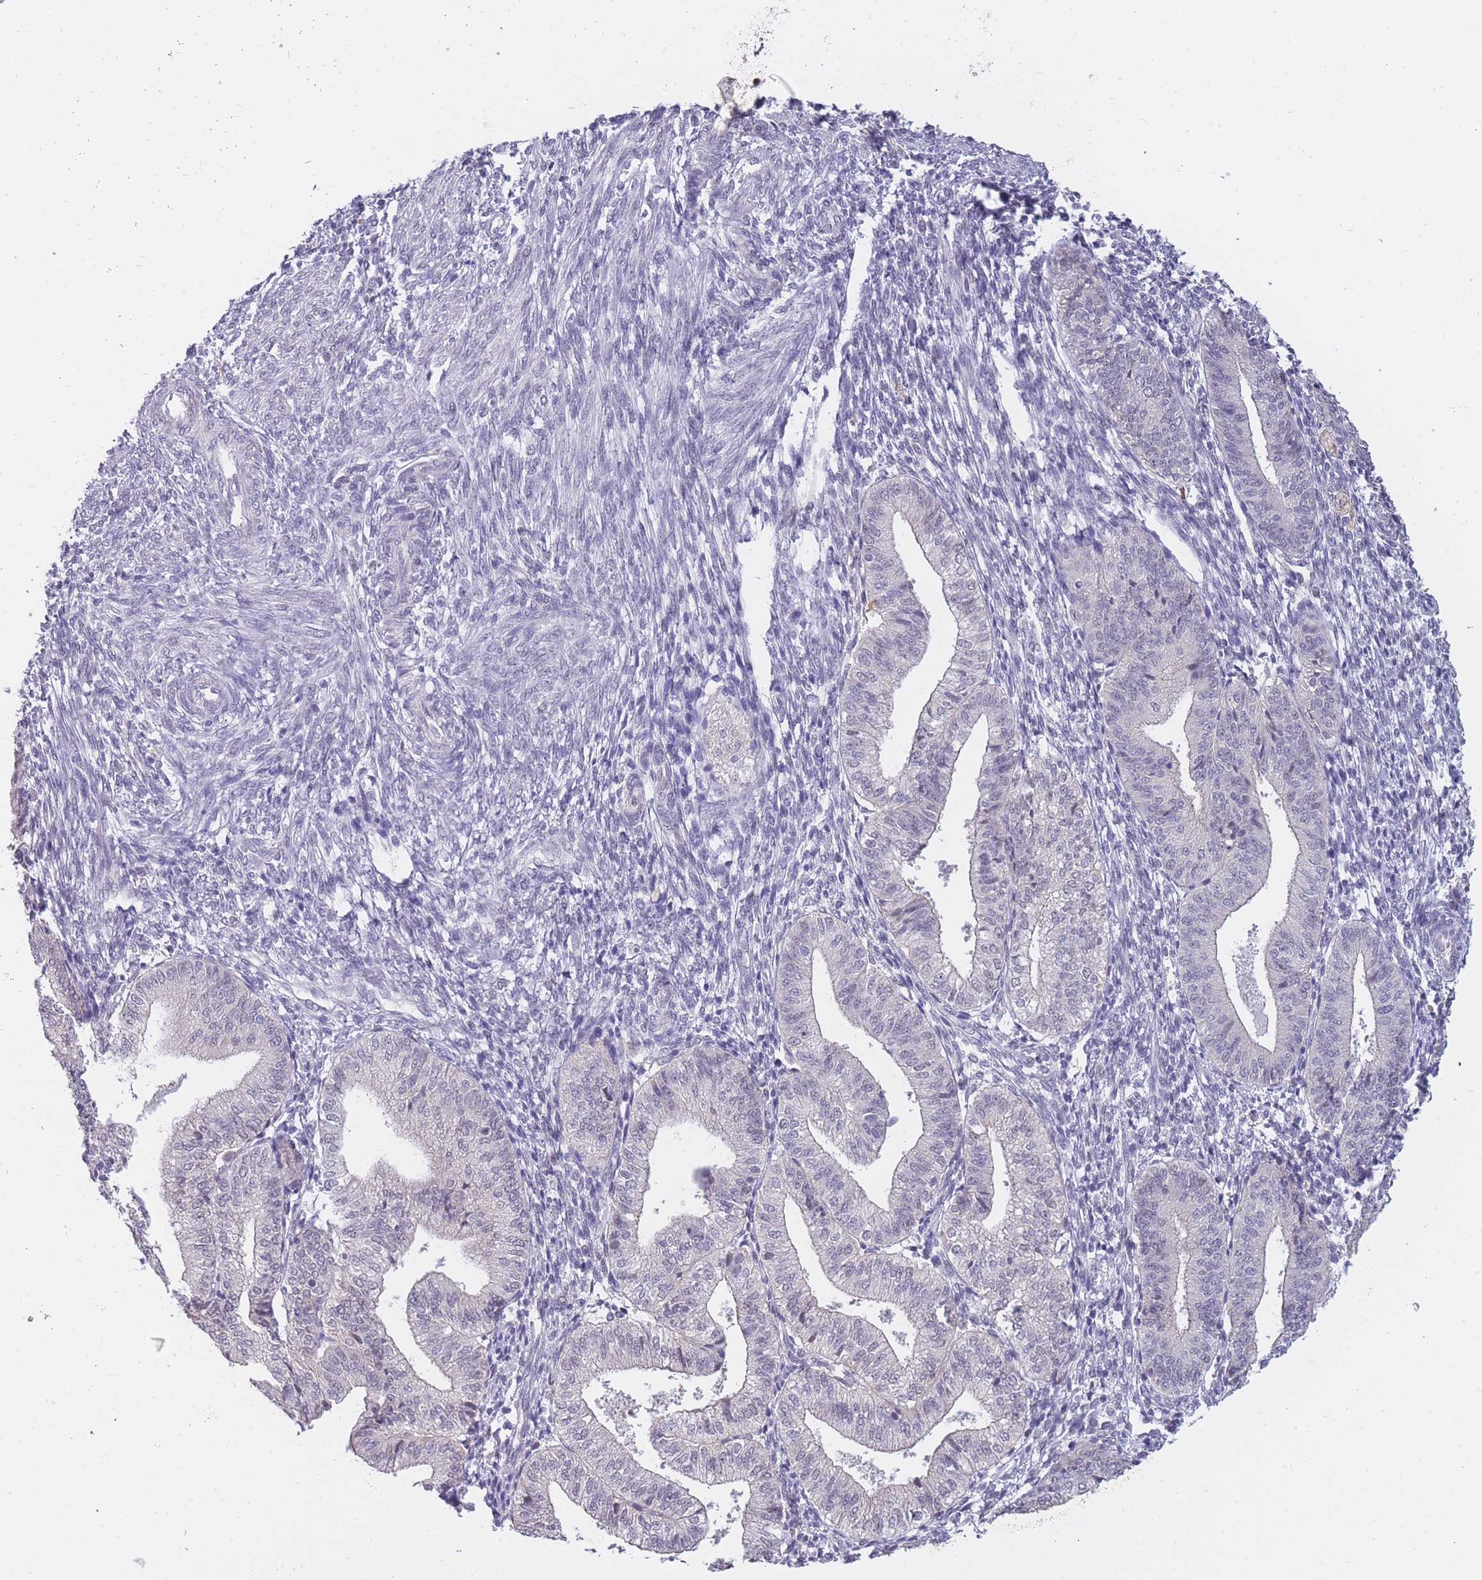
{"staining": {"intensity": "negative", "quantity": "none", "location": "none"}, "tissue": "endometrium", "cell_type": "Cells in endometrial stroma", "image_type": "normal", "snomed": [{"axis": "morphology", "description": "Normal tissue, NOS"}, {"axis": "topography", "description": "Endometrium"}], "caption": "DAB (3,3'-diaminobenzidine) immunohistochemical staining of unremarkable human endometrium shows no significant positivity in cells in endometrial stroma.", "gene": "GOLGA6L1", "patient": {"sex": "female", "age": 34}}